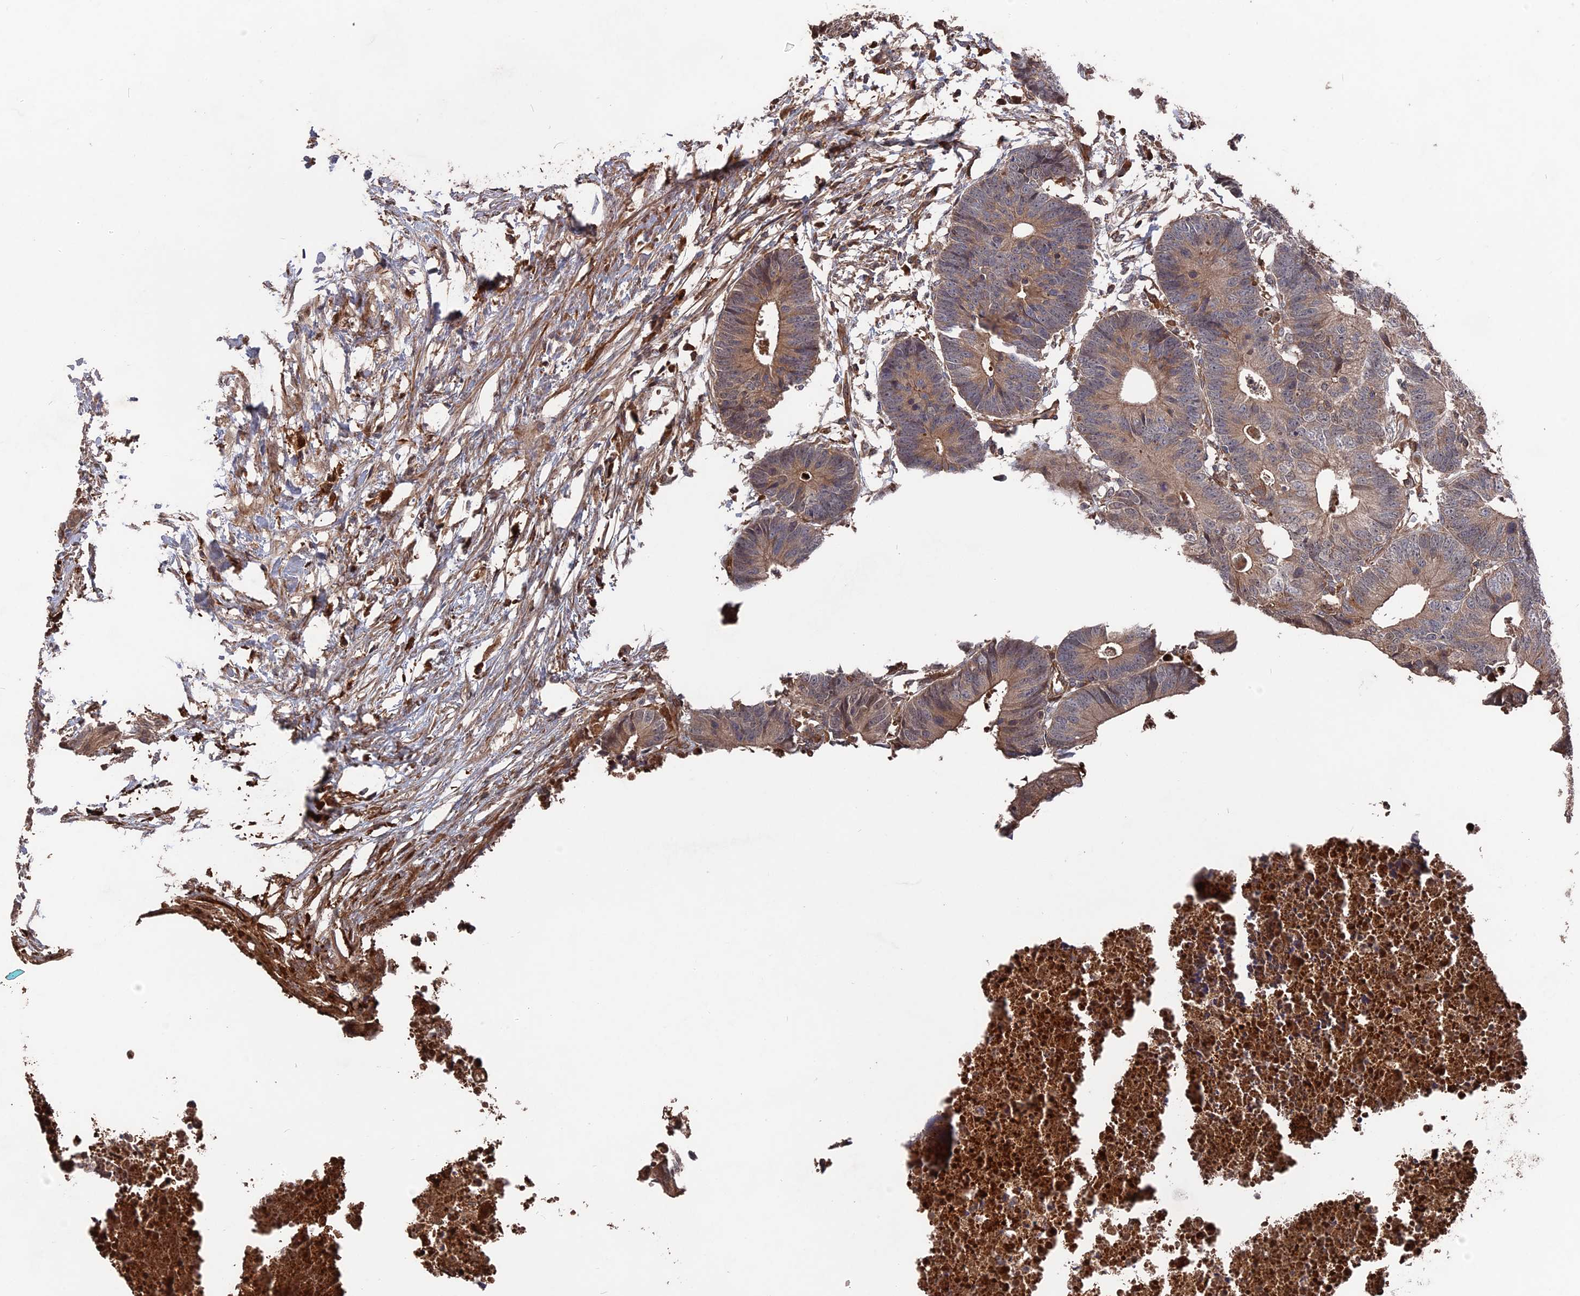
{"staining": {"intensity": "weak", "quantity": ">75%", "location": "cytoplasmic/membranous"}, "tissue": "colorectal cancer", "cell_type": "Tumor cells", "image_type": "cancer", "snomed": [{"axis": "morphology", "description": "Adenocarcinoma, NOS"}, {"axis": "topography", "description": "Colon"}], "caption": "IHC of human colorectal cancer demonstrates low levels of weak cytoplasmic/membranous expression in approximately >75% of tumor cells. The staining is performed using DAB brown chromogen to label protein expression. The nuclei are counter-stained blue using hematoxylin.", "gene": "DEF8", "patient": {"sex": "female", "age": 57}}